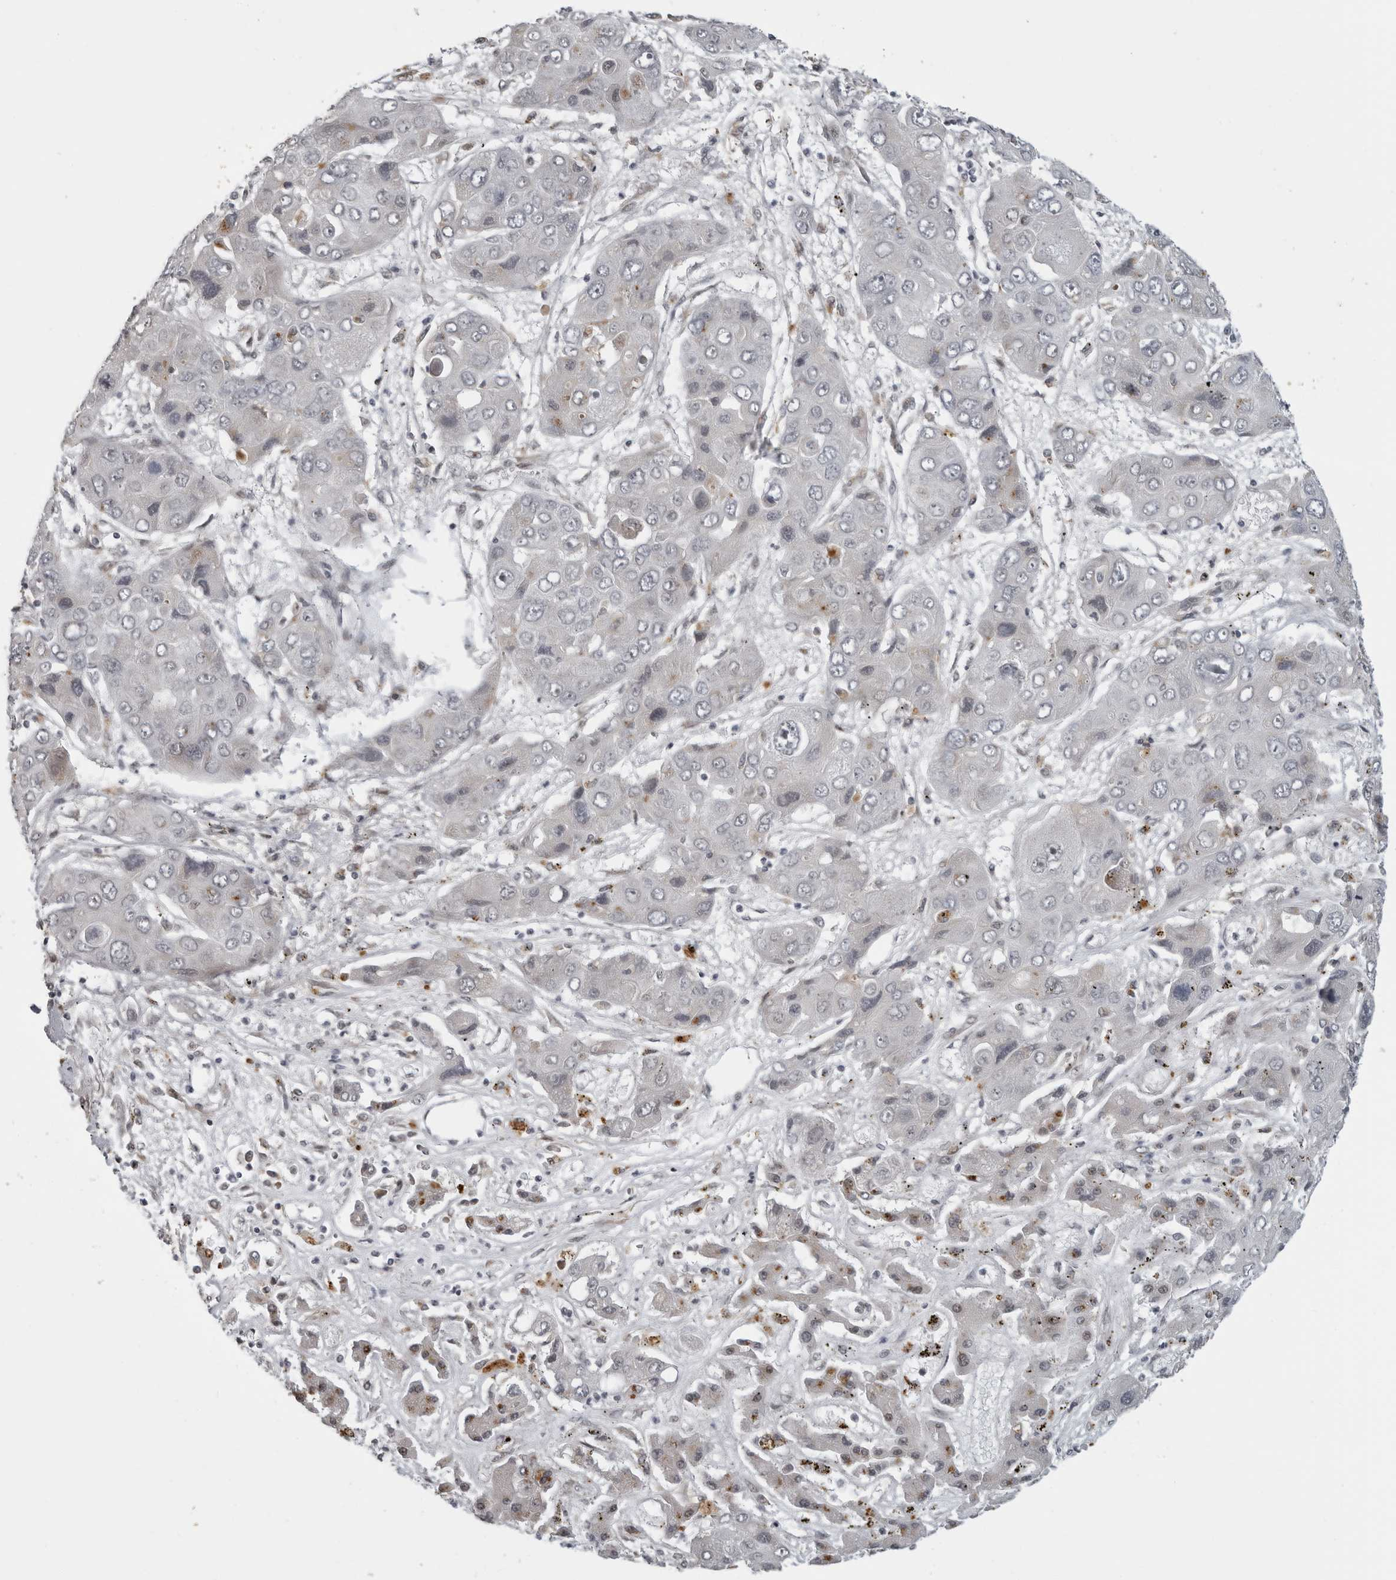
{"staining": {"intensity": "negative", "quantity": "none", "location": "none"}, "tissue": "liver cancer", "cell_type": "Tumor cells", "image_type": "cancer", "snomed": [{"axis": "morphology", "description": "Cholangiocarcinoma"}, {"axis": "topography", "description": "Liver"}], "caption": "This micrograph is of liver cancer (cholangiocarcinoma) stained with IHC to label a protein in brown with the nuclei are counter-stained blue. There is no expression in tumor cells.", "gene": "MAF", "patient": {"sex": "male", "age": 67}}